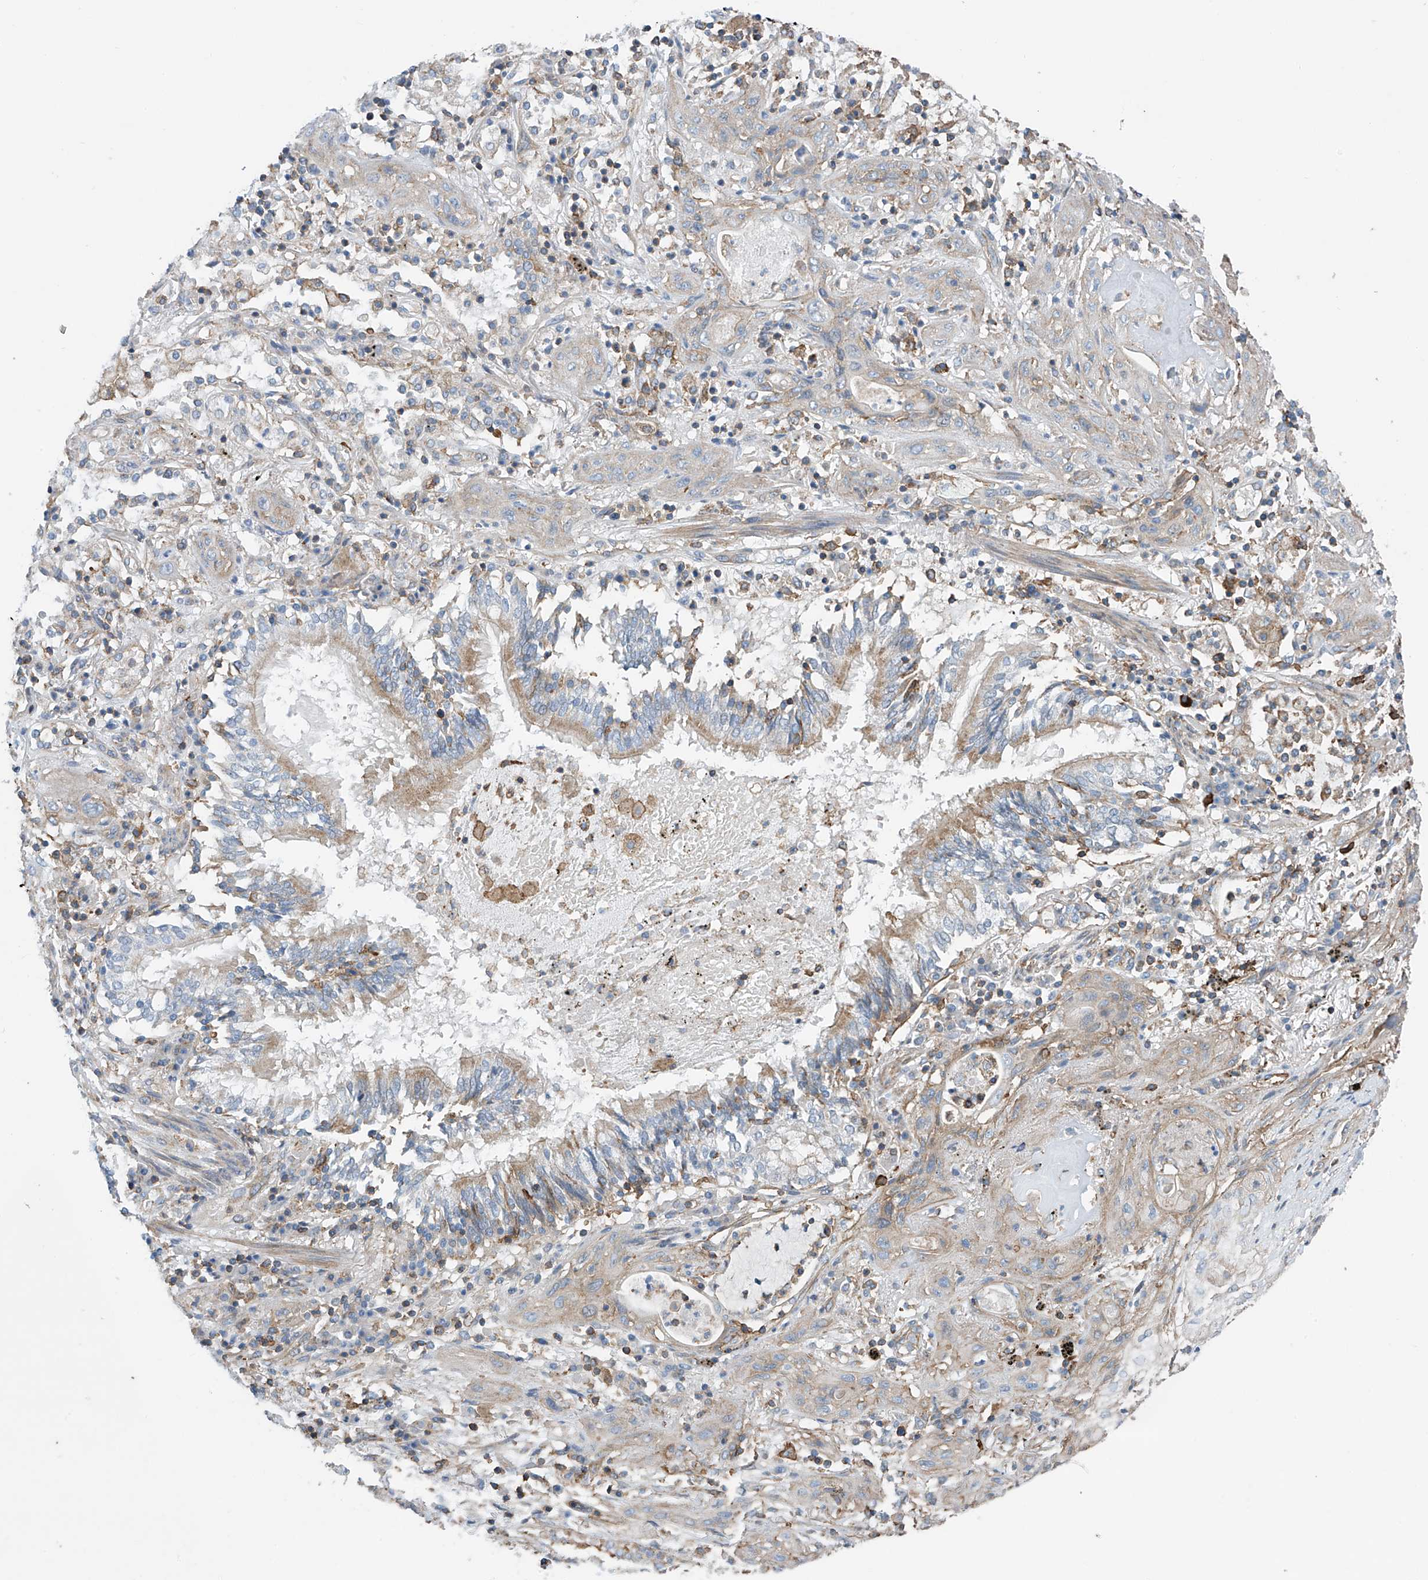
{"staining": {"intensity": "weak", "quantity": "<25%", "location": "cytoplasmic/membranous"}, "tissue": "lung cancer", "cell_type": "Tumor cells", "image_type": "cancer", "snomed": [{"axis": "morphology", "description": "Squamous cell carcinoma, NOS"}, {"axis": "topography", "description": "Lung"}], "caption": "DAB (3,3'-diaminobenzidine) immunohistochemical staining of lung squamous cell carcinoma displays no significant staining in tumor cells. The staining is performed using DAB brown chromogen with nuclei counter-stained in using hematoxylin.", "gene": "SLC1A5", "patient": {"sex": "female", "age": 47}}